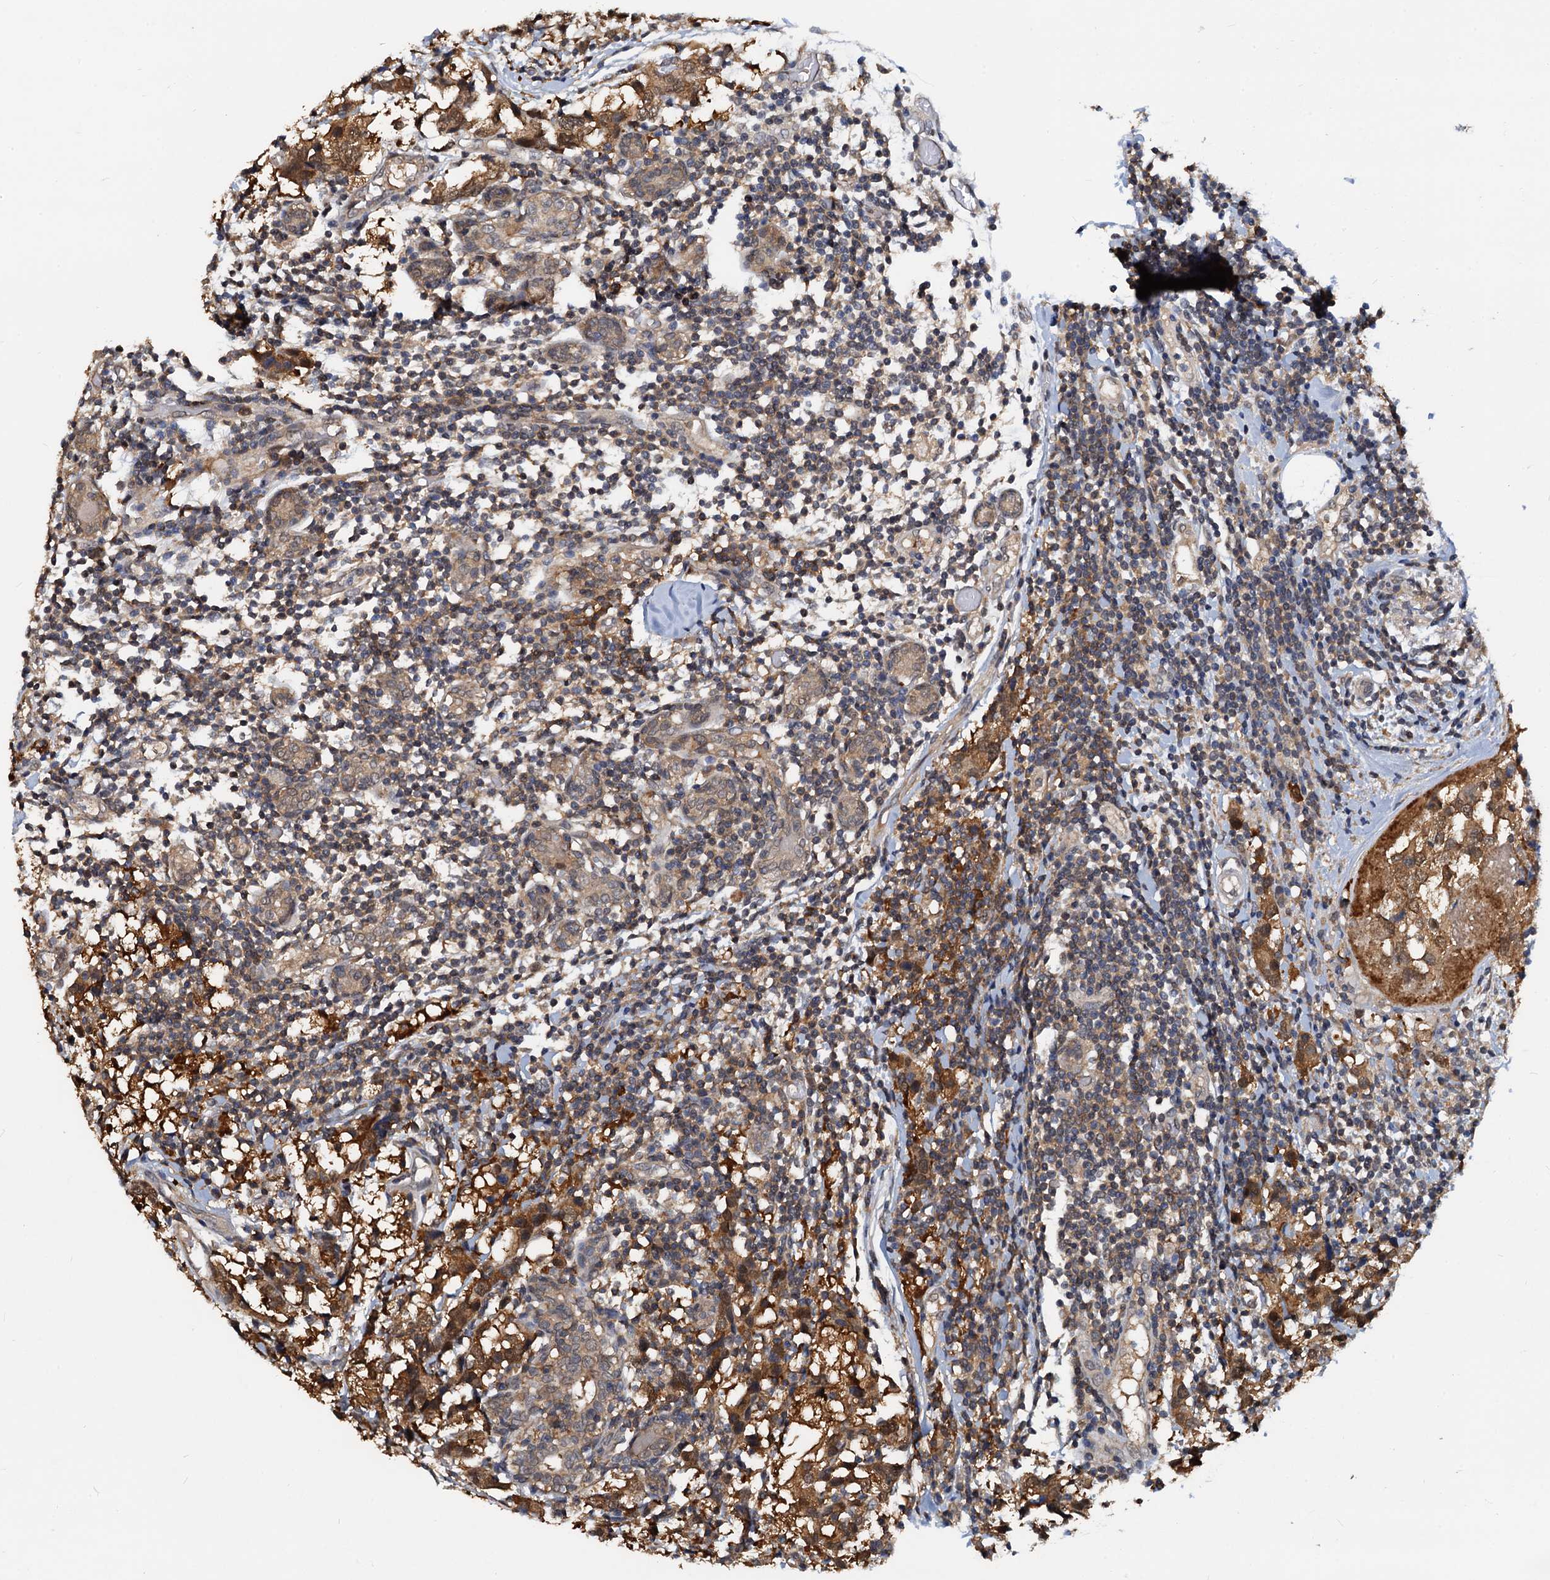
{"staining": {"intensity": "strong", "quantity": ">75%", "location": "cytoplasmic/membranous"}, "tissue": "breast cancer", "cell_type": "Tumor cells", "image_type": "cancer", "snomed": [{"axis": "morphology", "description": "Lobular carcinoma"}, {"axis": "topography", "description": "Breast"}], "caption": "Lobular carcinoma (breast) stained for a protein (brown) shows strong cytoplasmic/membranous positive positivity in approximately >75% of tumor cells.", "gene": "PTGES3", "patient": {"sex": "female", "age": 59}}